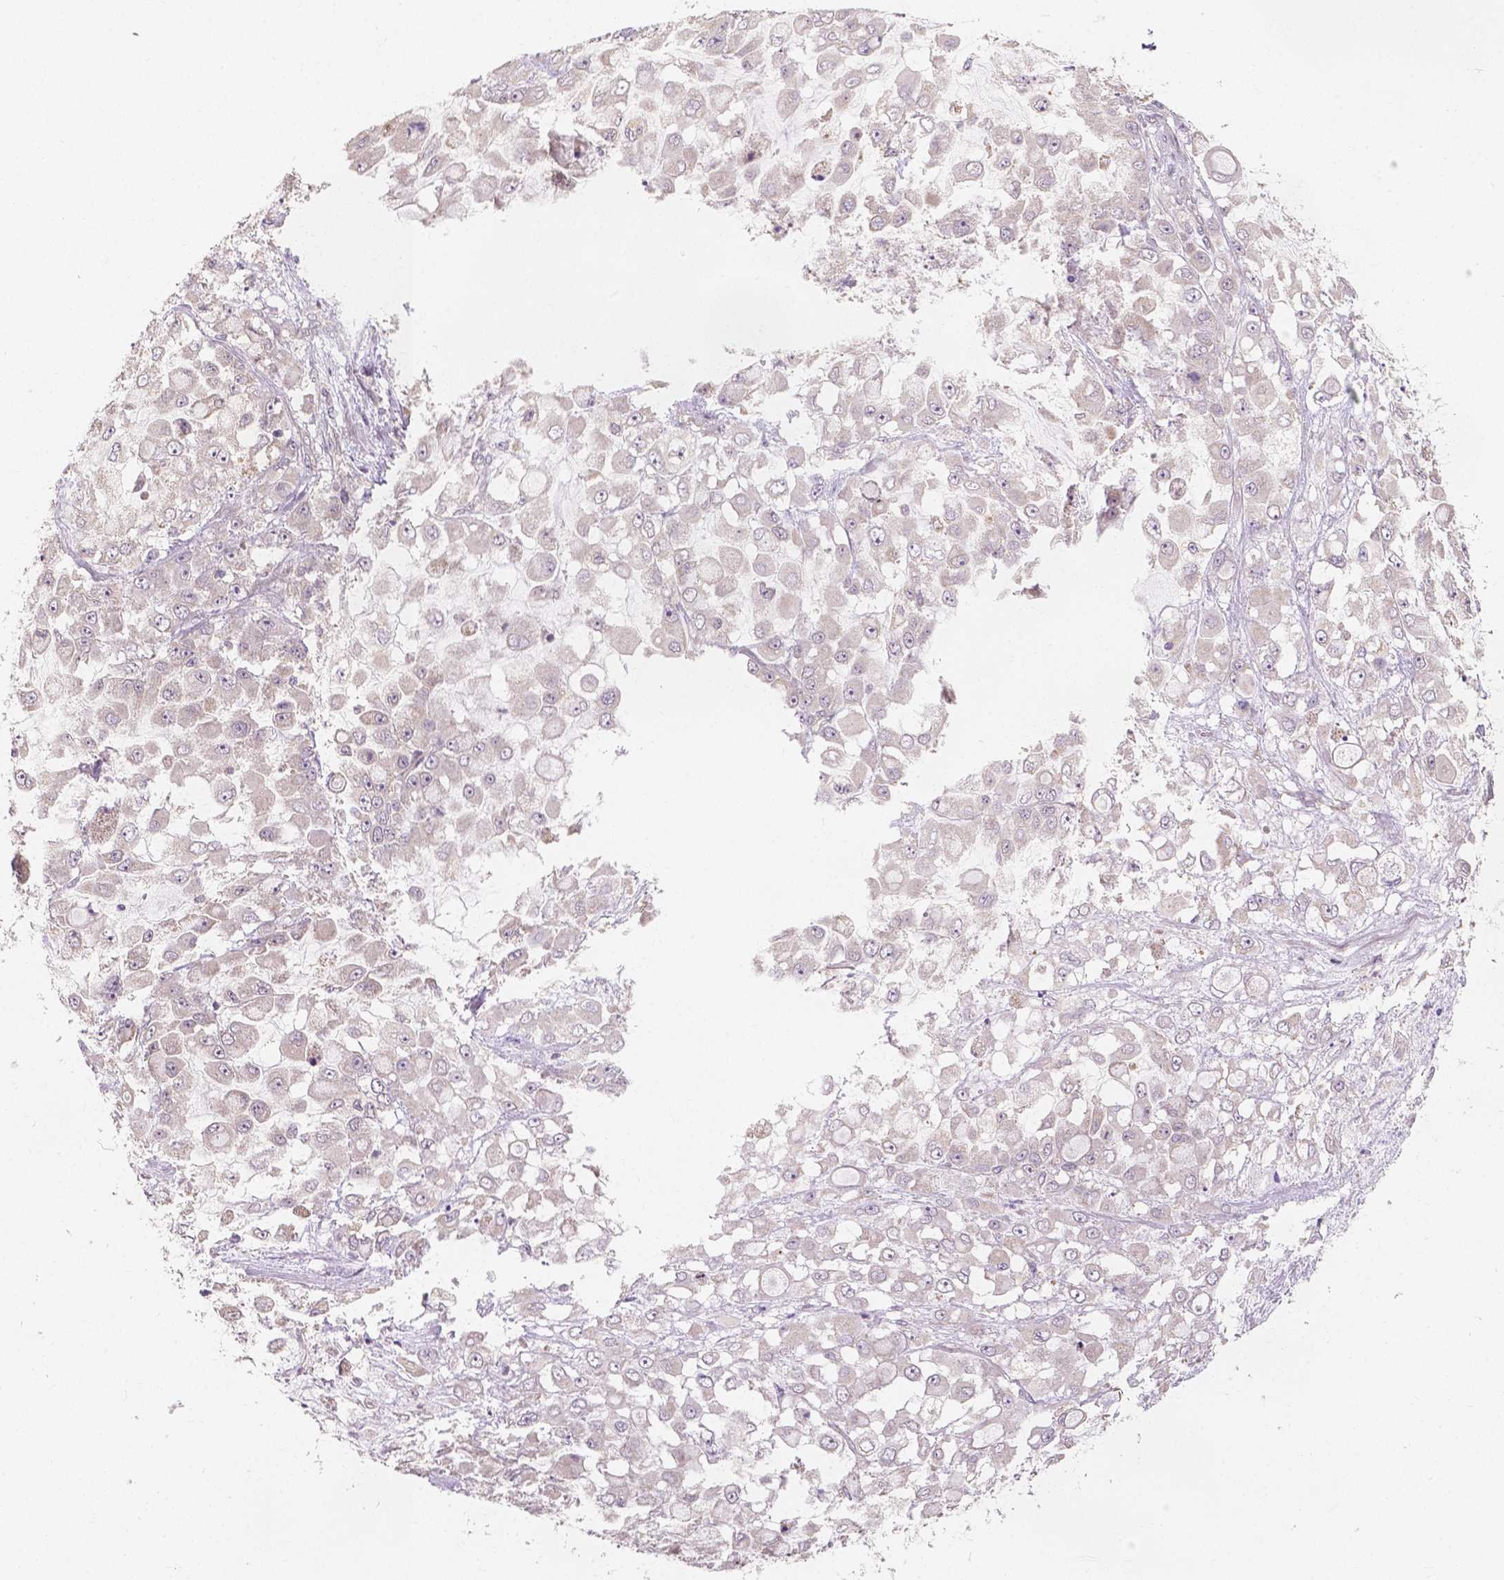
{"staining": {"intensity": "negative", "quantity": "none", "location": "none"}, "tissue": "stomach cancer", "cell_type": "Tumor cells", "image_type": "cancer", "snomed": [{"axis": "morphology", "description": "Adenocarcinoma, NOS"}, {"axis": "topography", "description": "Stomach"}], "caption": "There is no significant expression in tumor cells of stomach cancer.", "gene": "SNX12", "patient": {"sex": "female", "age": 76}}